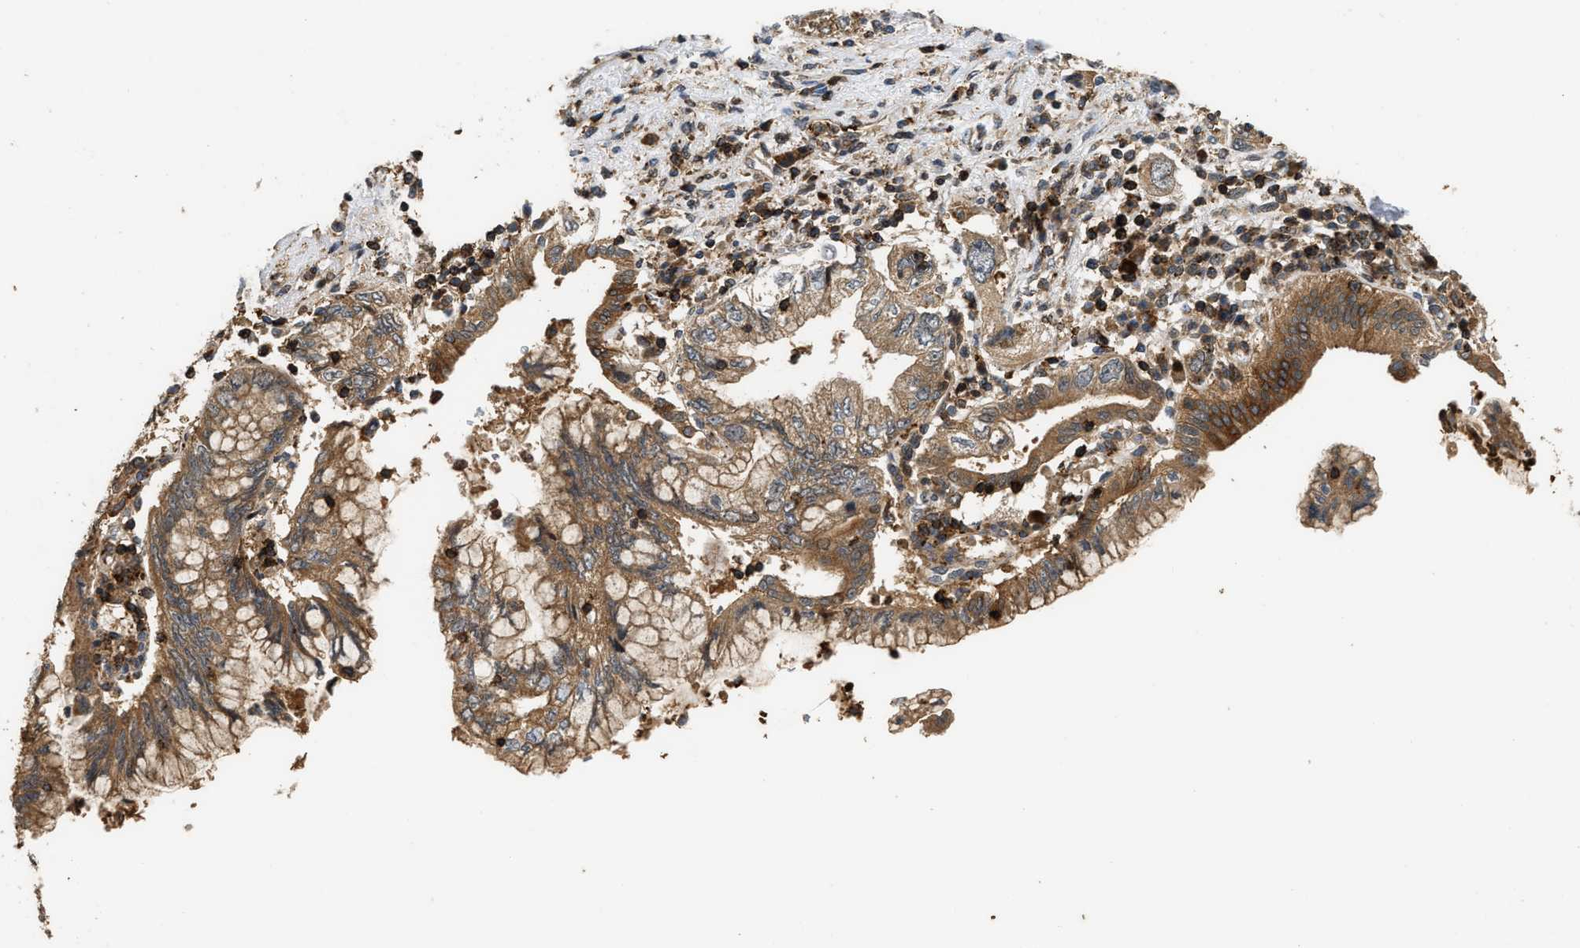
{"staining": {"intensity": "moderate", "quantity": ">75%", "location": "cytoplasmic/membranous"}, "tissue": "pancreatic cancer", "cell_type": "Tumor cells", "image_type": "cancer", "snomed": [{"axis": "morphology", "description": "Adenocarcinoma, NOS"}, {"axis": "topography", "description": "Pancreas"}], "caption": "IHC (DAB (3,3'-diaminobenzidine)) staining of pancreatic cancer (adenocarcinoma) demonstrates moderate cytoplasmic/membranous protein expression in approximately >75% of tumor cells.", "gene": "SNX5", "patient": {"sex": "female", "age": 73}}